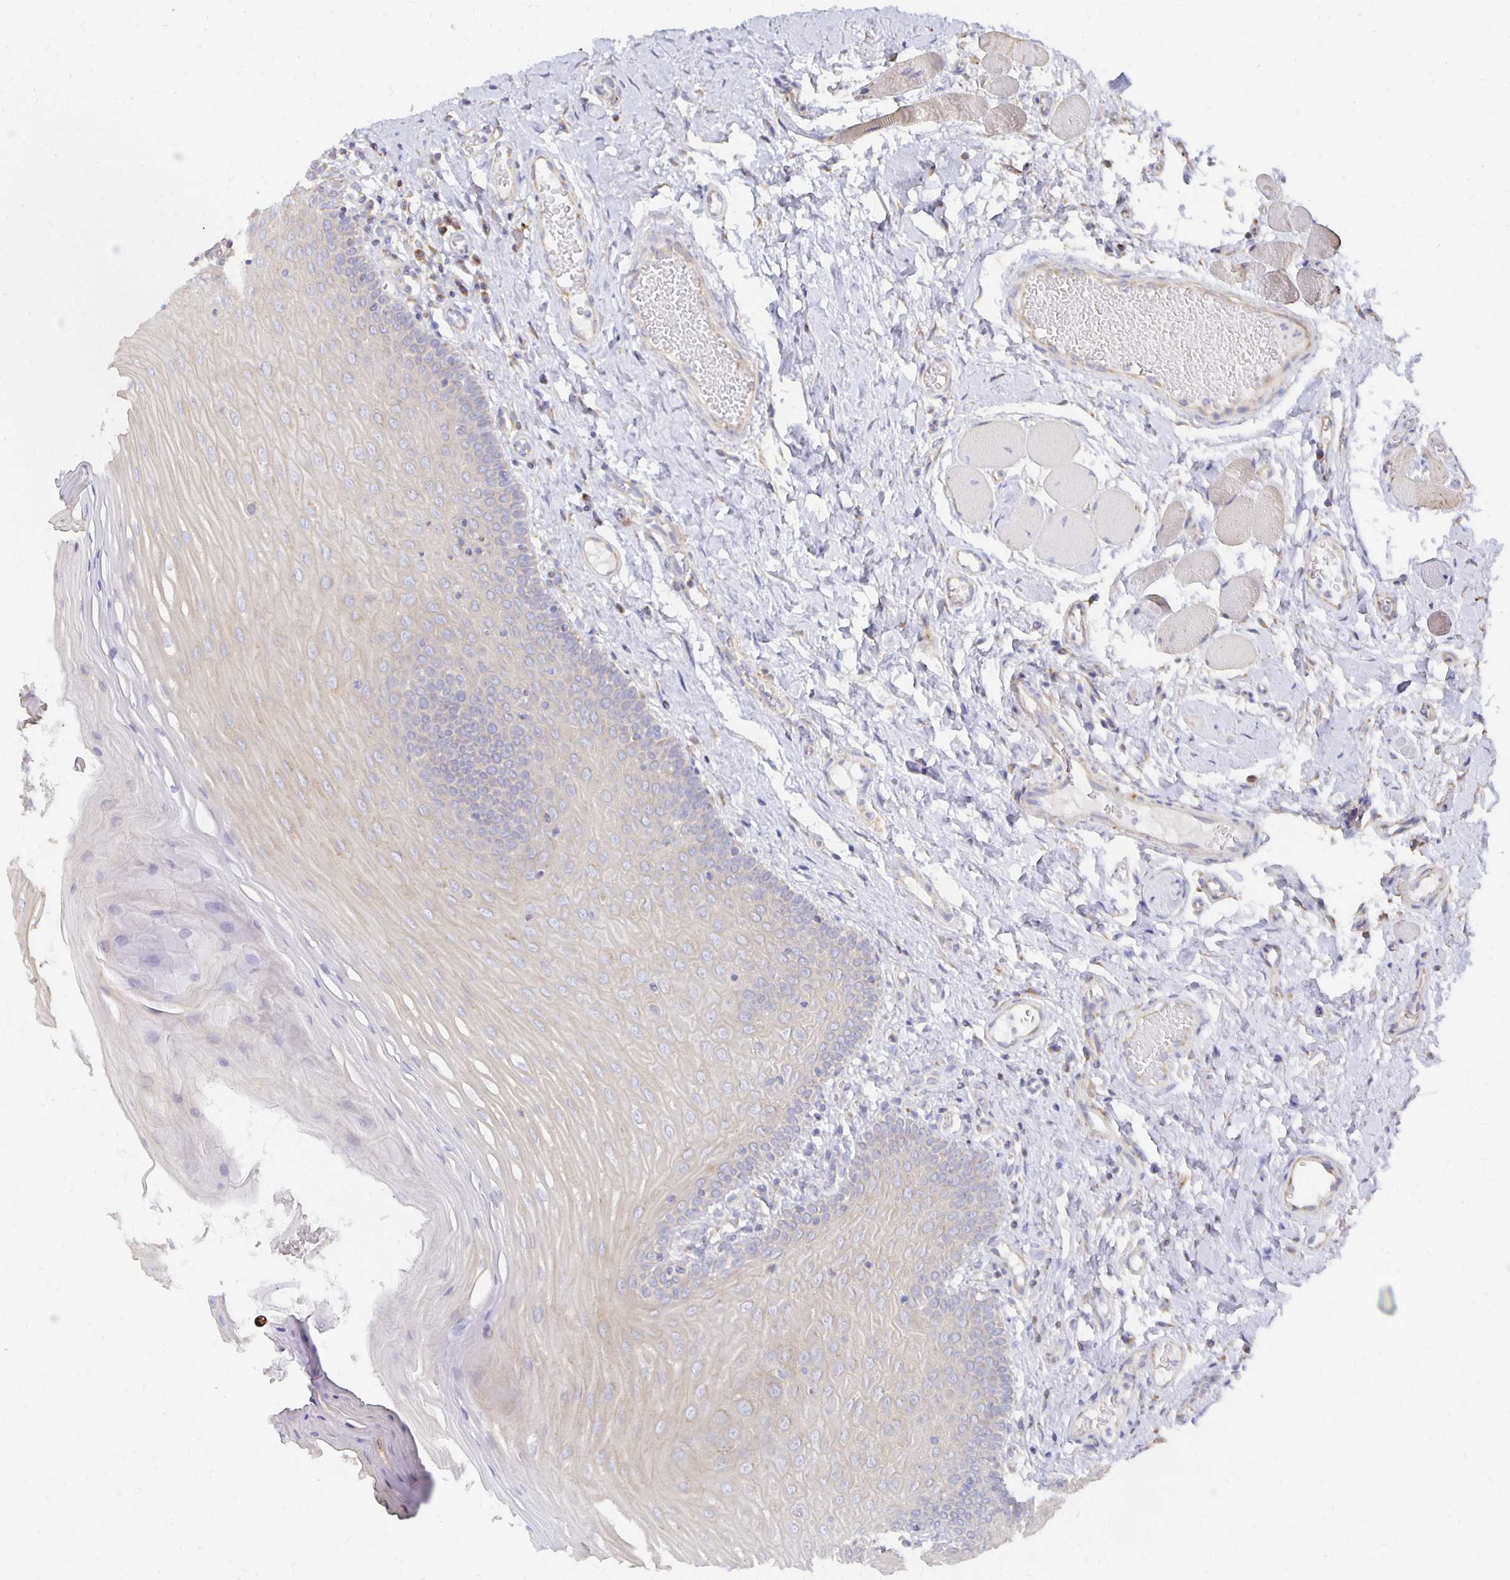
{"staining": {"intensity": "weak", "quantity": "<25%", "location": "cytoplasmic/membranous"}, "tissue": "oral mucosa", "cell_type": "Squamous epithelial cells", "image_type": "normal", "snomed": [{"axis": "morphology", "description": "Normal tissue, NOS"}, {"axis": "topography", "description": "Oral tissue"}, {"axis": "topography", "description": "Tounge, NOS"}], "caption": "IHC histopathology image of benign oral mucosa: human oral mucosa stained with DAB exhibits no significant protein positivity in squamous epithelial cells.", "gene": "NKX2", "patient": {"sex": "female", "age": 58}}